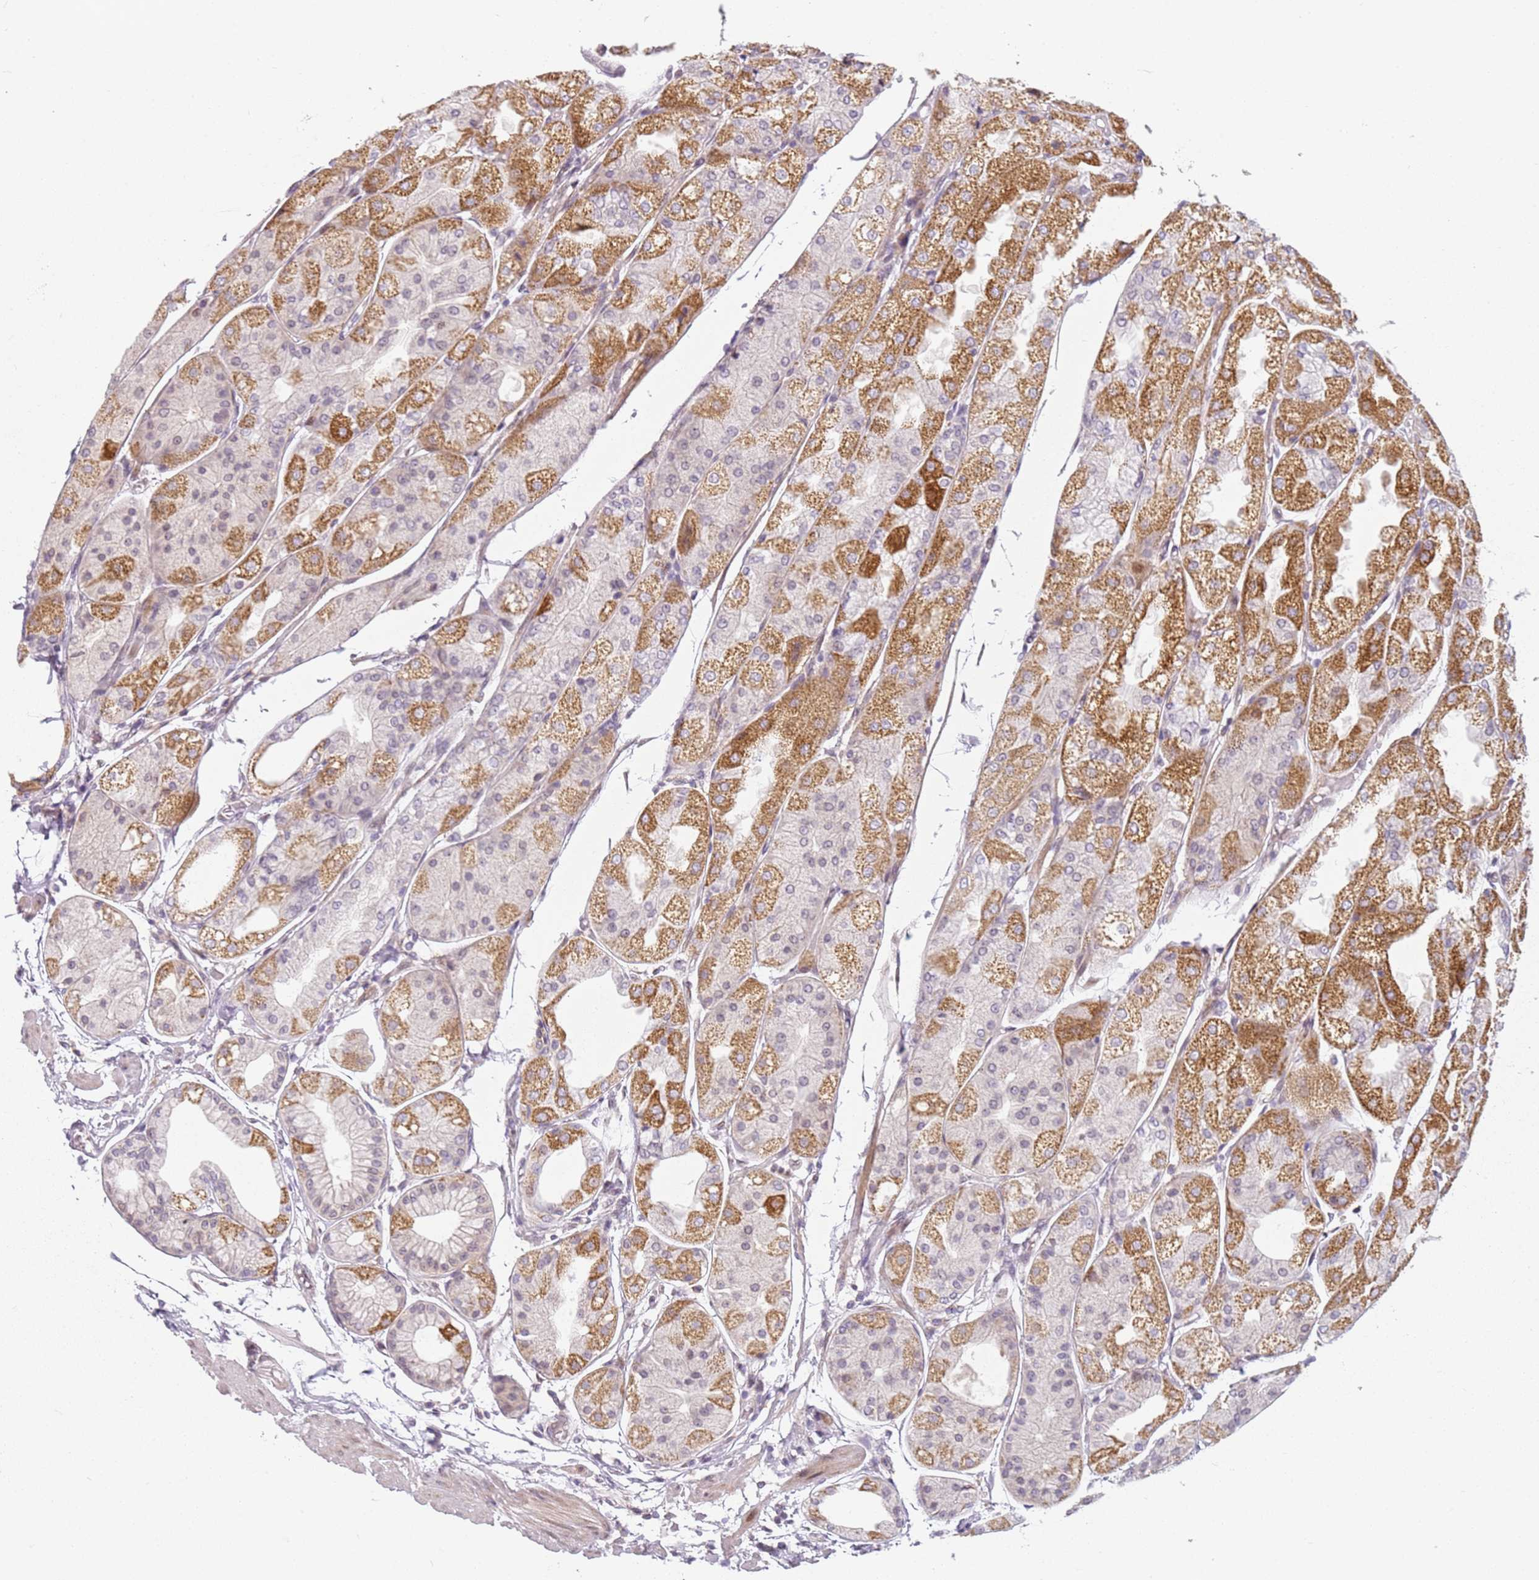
{"staining": {"intensity": "strong", "quantity": "25%-75%", "location": "cytoplasmic/membranous"}, "tissue": "stomach", "cell_type": "Glandular cells", "image_type": "normal", "snomed": [{"axis": "morphology", "description": "Normal tissue, NOS"}, {"axis": "topography", "description": "Stomach, upper"}], "caption": "Glandular cells show high levels of strong cytoplasmic/membranous staining in approximately 25%-75% of cells in benign human stomach.", "gene": "DEFB116", "patient": {"sex": "male", "age": 72}}